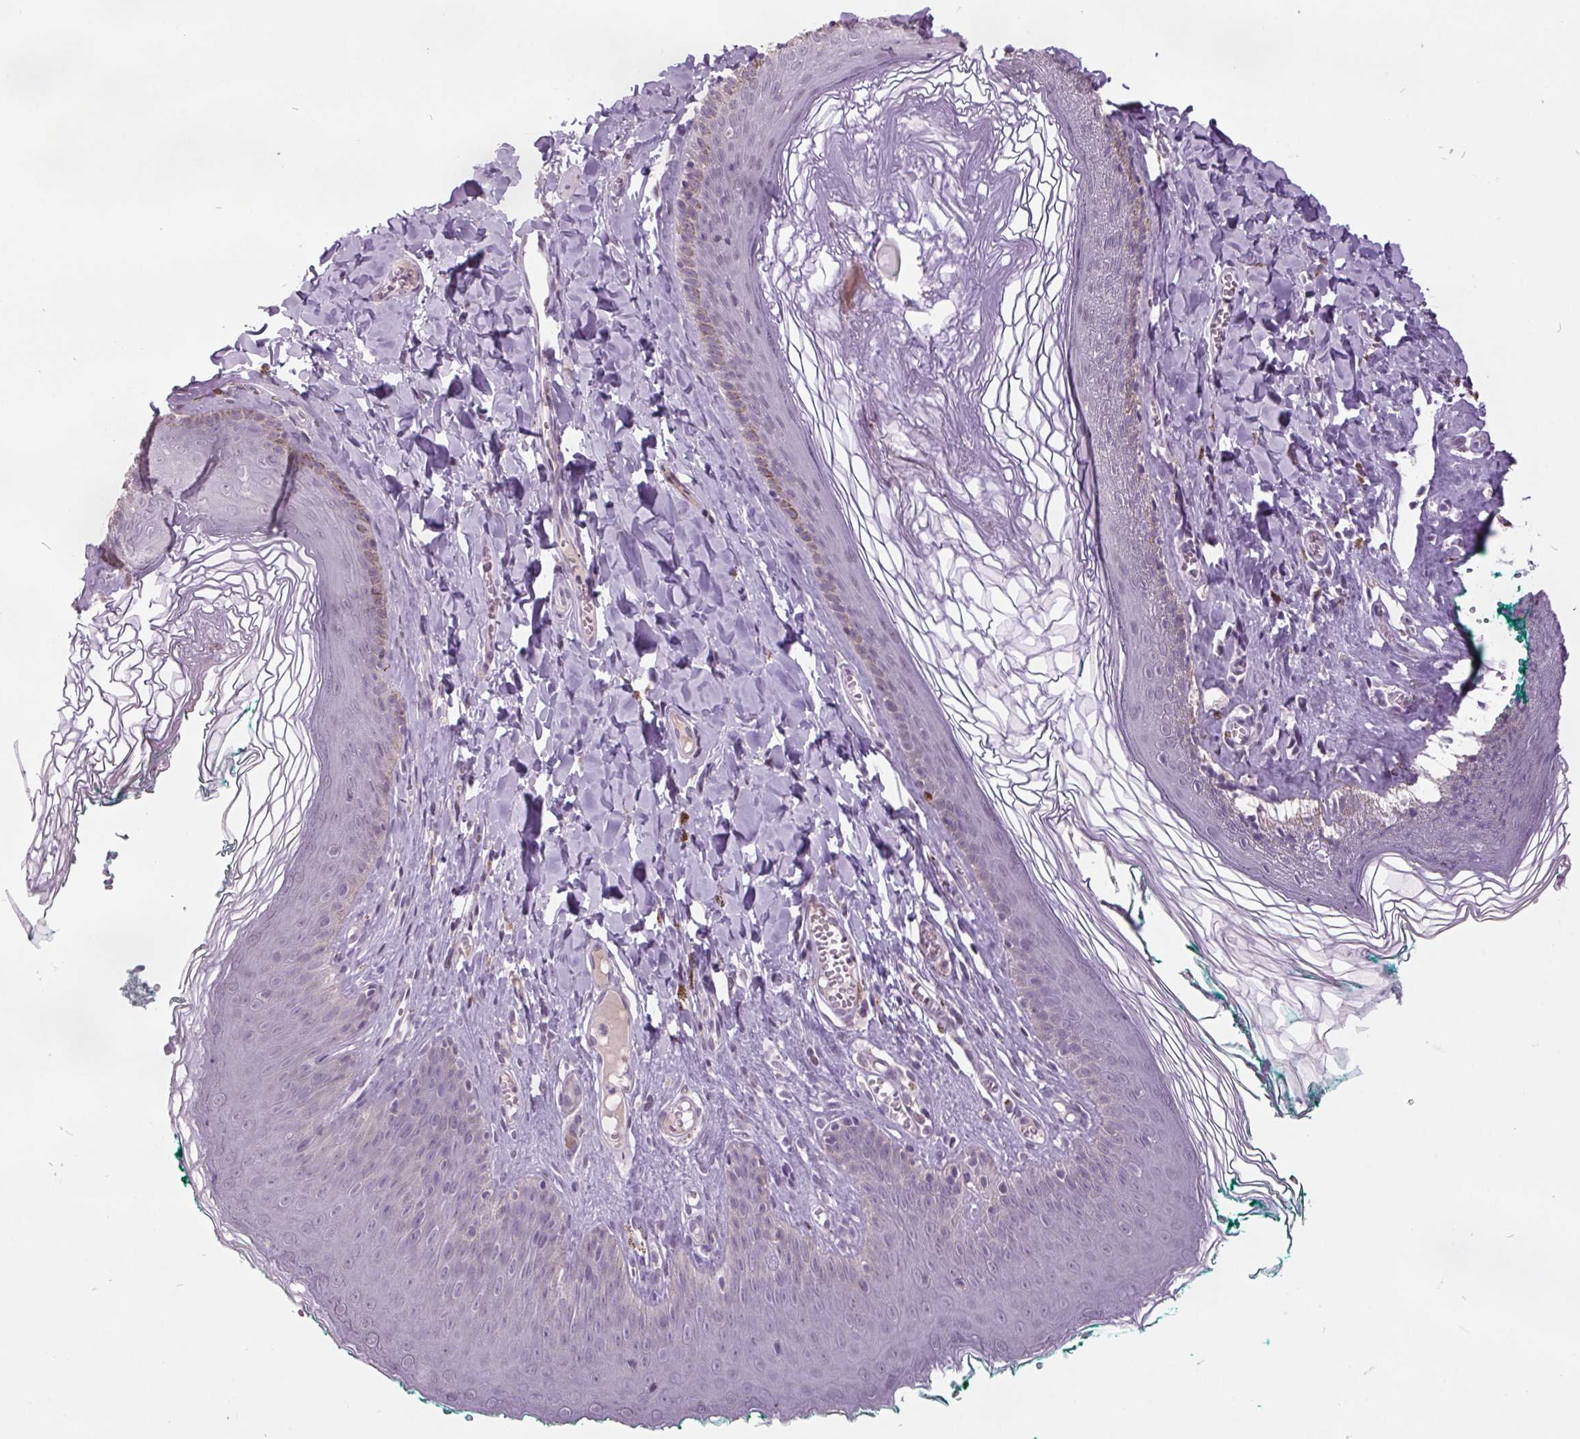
{"staining": {"intensity": "negative", "quantity": "none", "location": "none"}, "tissue": "skin", "cell_type": "Epidermal cells", "image_type": "normal", "snomed": [{"axis": "morphology", "description": "Normal tissue, NOS"}, {"axis": "topography", "description": "Vulva"}, {"axis": "topography", "description": "Peripheral nerve tissue"}], "caption": "Protein analysis of unremarkable skin reveals no significant positivity in epidermal cells.", "gene": "C2orf16", "patient": {"sex": "female", "age": 66}}